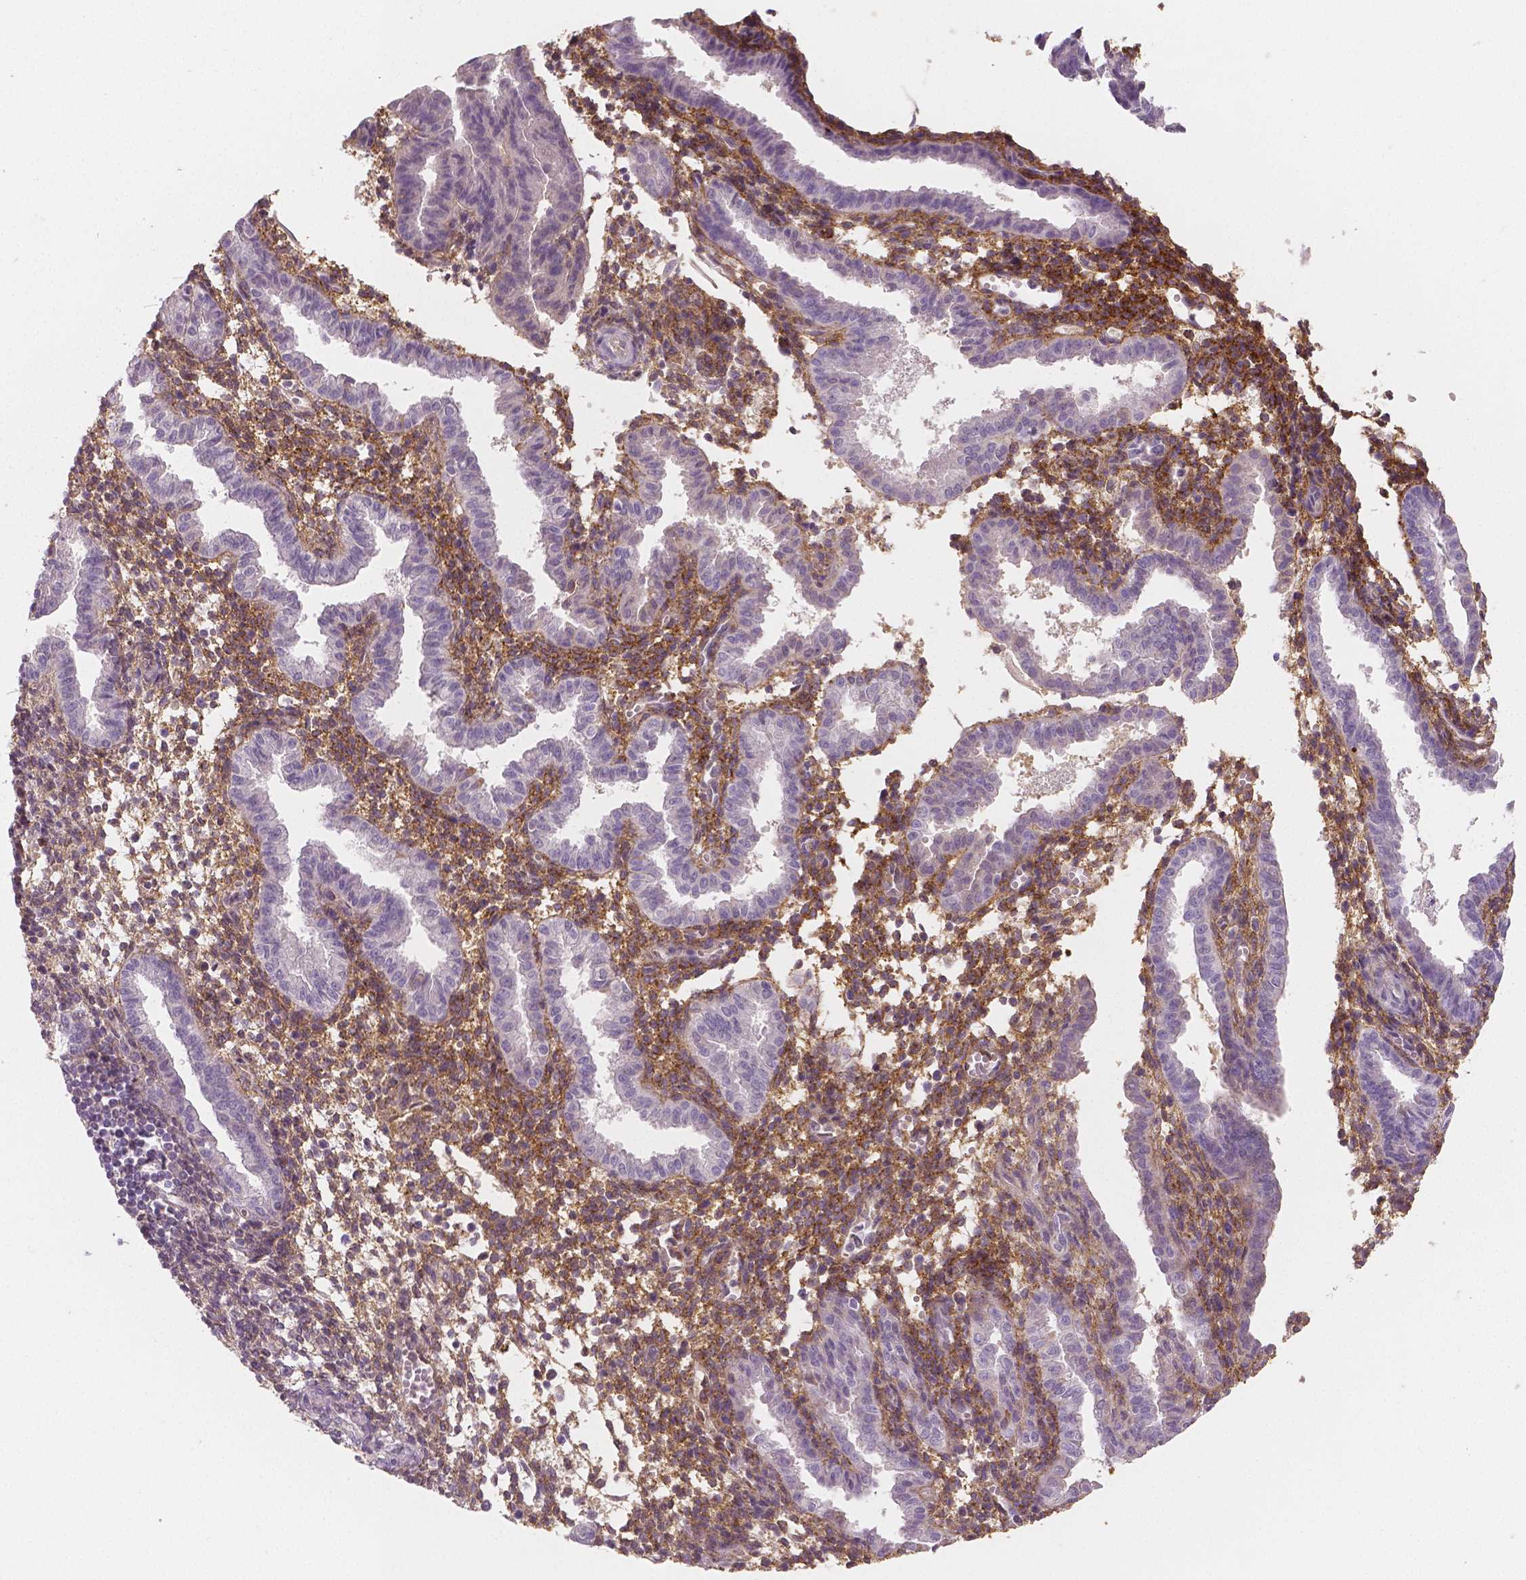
{"staining": {"intensity": "moderate", "quantity": "25%-75%", "location": "cytoplasmic/membranous"}, "tissue": "endometrium", "cell_type": "Cells in endometrial stroma", "image_type": "normal", "snomed": [{"axis": "morphology", "description": "Normal tissue, NOS"}, {"axis": "topography", "description": "Endometrium"}], "caption": "Normal endometrium displays moderate cytoplasmic/membranous expression in about 25%-75% of cells in endometrial stroma.", "gene": "APOA4", "patient": {"sex": "female", "age": 37}}